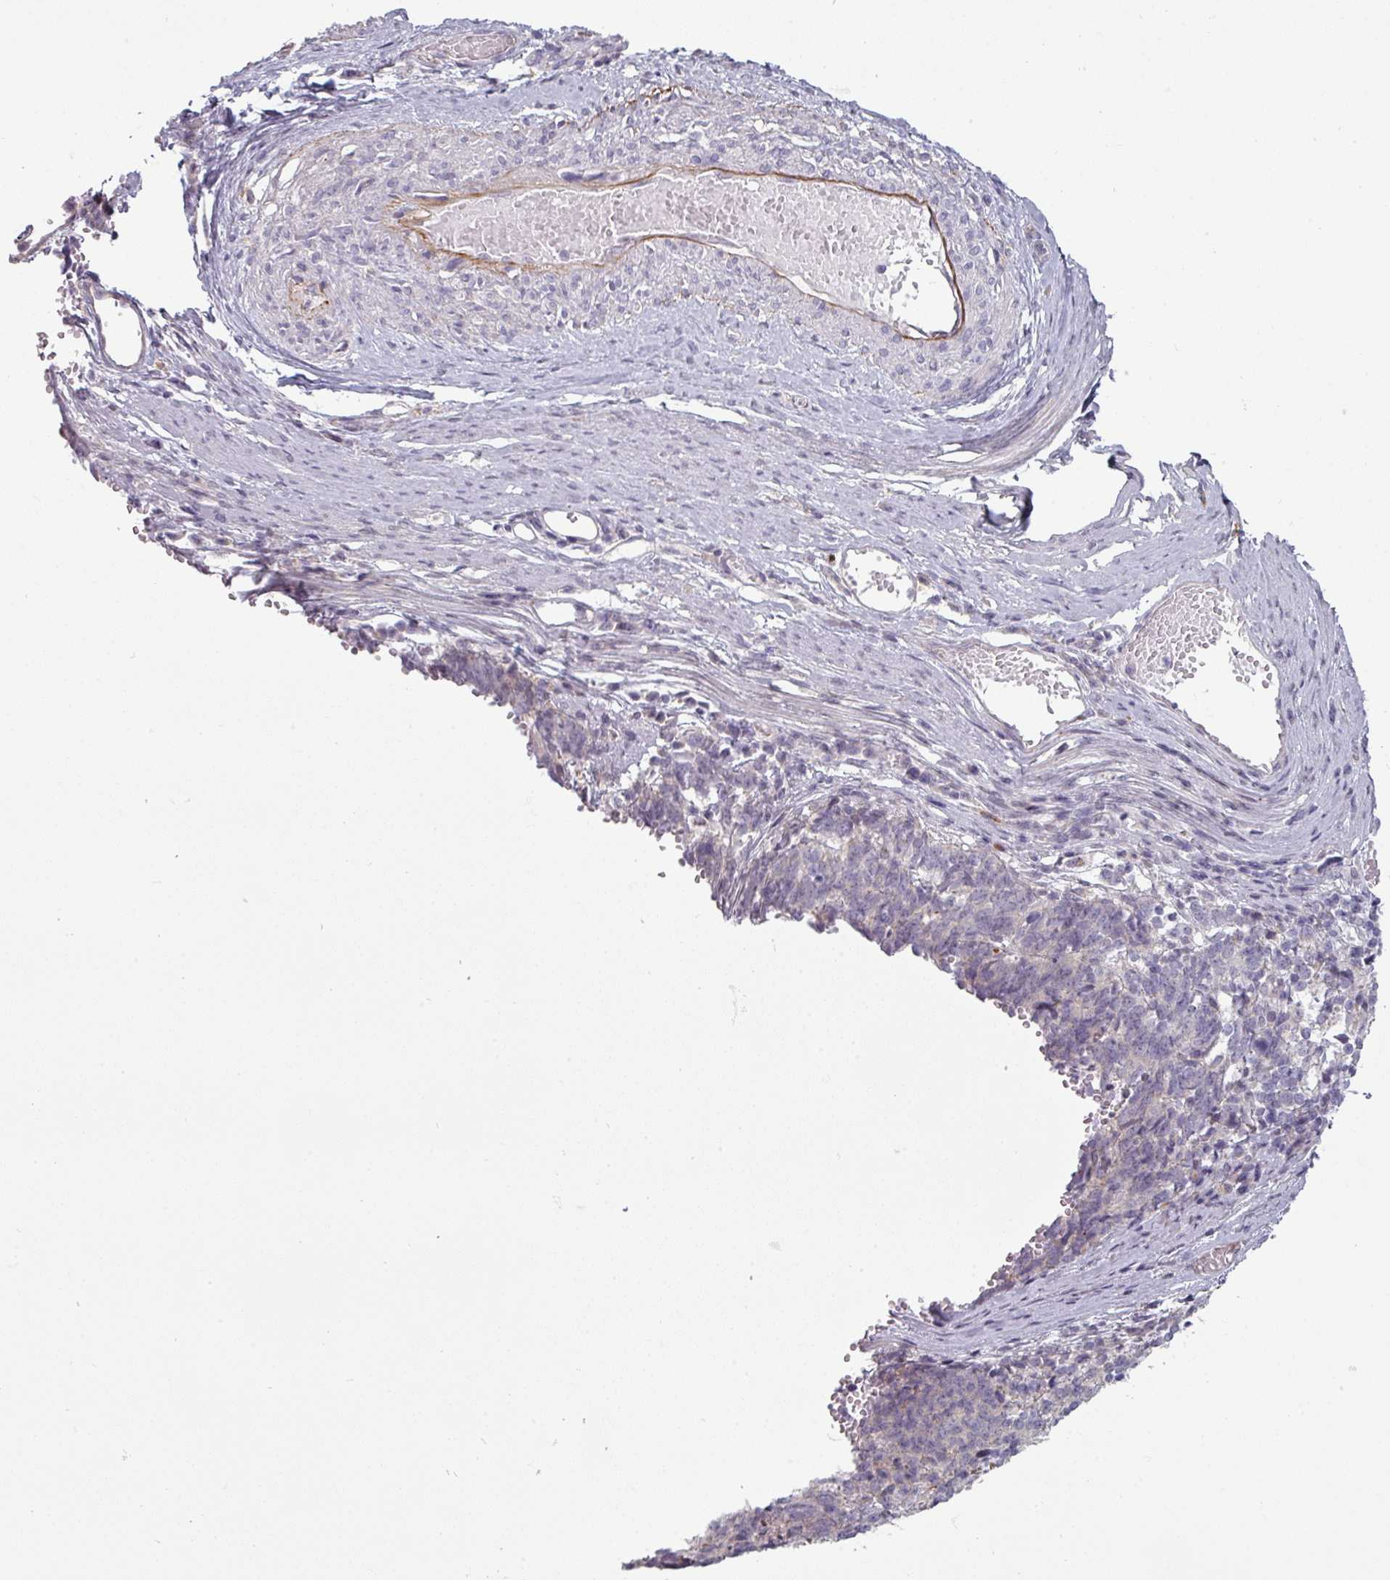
{"staining": {"intensity": "negative", "quantity": "none", "location": "none"}, "tissue": "cervical cancer", "cell_type": "Tumor cells", "image_type": "cancer", "snomed": [{"axis": "morphology", "description": "Squamous cell carcinoma, NOS"}, {"axis": "topography", "description": "Cervix"}], "caption": "The IHC photomicrograph has no significant staining in tumor cells of squamous cell carcinoma (cervical) tissue.", "gene": "C2orf16", "patient": {"sex": "female", "age": 29}}